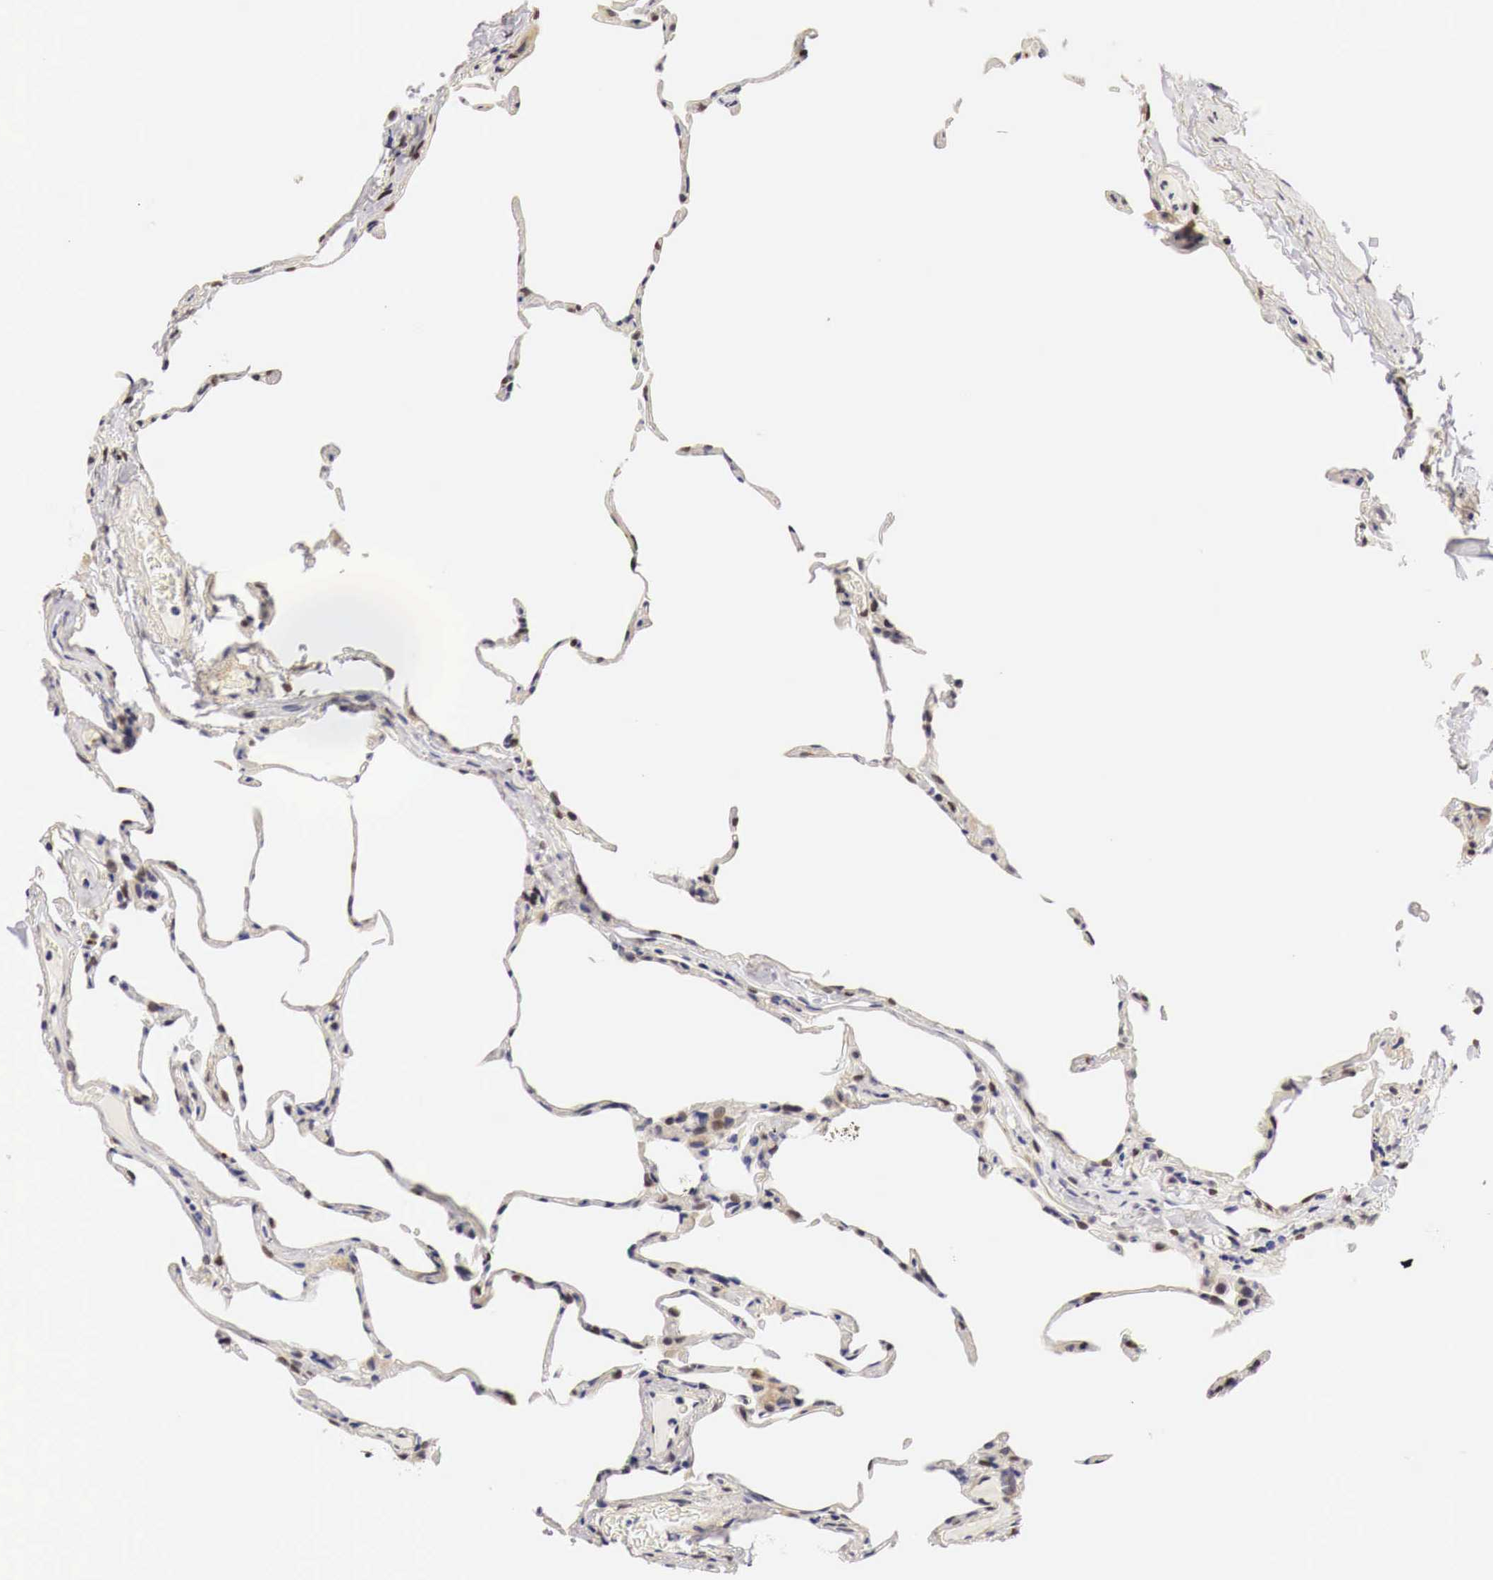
{"staining": {"intensity": "moderate", "quantity": "<25%", "location": "nuclear"}, "tissue": "lung", "cell_type": "Alveolar cells", "image_type": "normal", "snomed": [{"axis": "morphology", "description": "Normal tissue, NOS"}, {"axis": "topography", "description": "Lung"}], "caption": "Protein expression analysis of normal lung demonstrates moderate nuclear staining in about <25% of alveolar cells. (DAB (3,3'-diaminobenzidine) IHC with brightfield microscopy, high magnification).", "gene": "CASP3", "patient": {"sex": "female", "age": 75}}